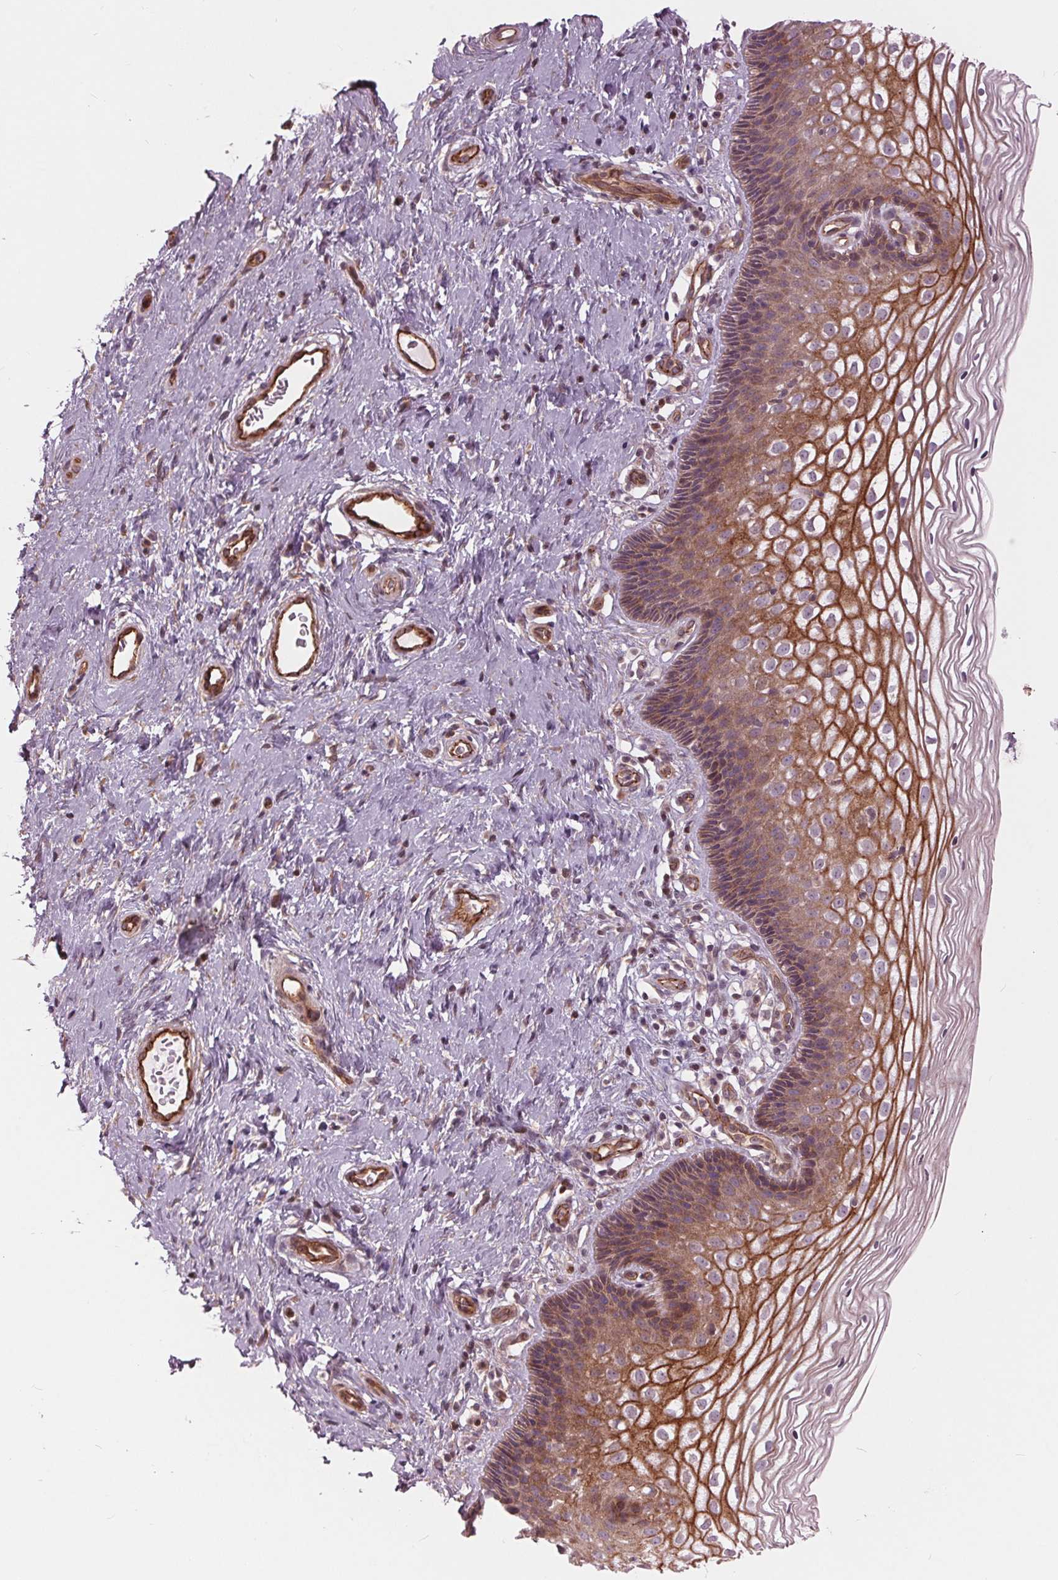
{"staining": {"intensity": "moderate", "quantity": "25%-75%", "location": "cytoplasmic/membranous"}, "tissue": "cervix", "cell_type": "Glandular cells", "image_type": "normal", "snomed": [{"axis": "morphology", "description": "Normal tissue, NOS"}, {"axis": "topography", "description": "Cervix"}], "caption": "Protein staining reveals moderate cytoplasmic/membranous expression in about 25%-75% of glandular cells in benign cervix. (Stains: DAB (3,3'-diaminobenzidine) in brown, nuclei in blue, Microscopy: brightfield microscopy at high magnification).", "gene": "TXNIP", "patient": {"sex": "female", "age": 34}}